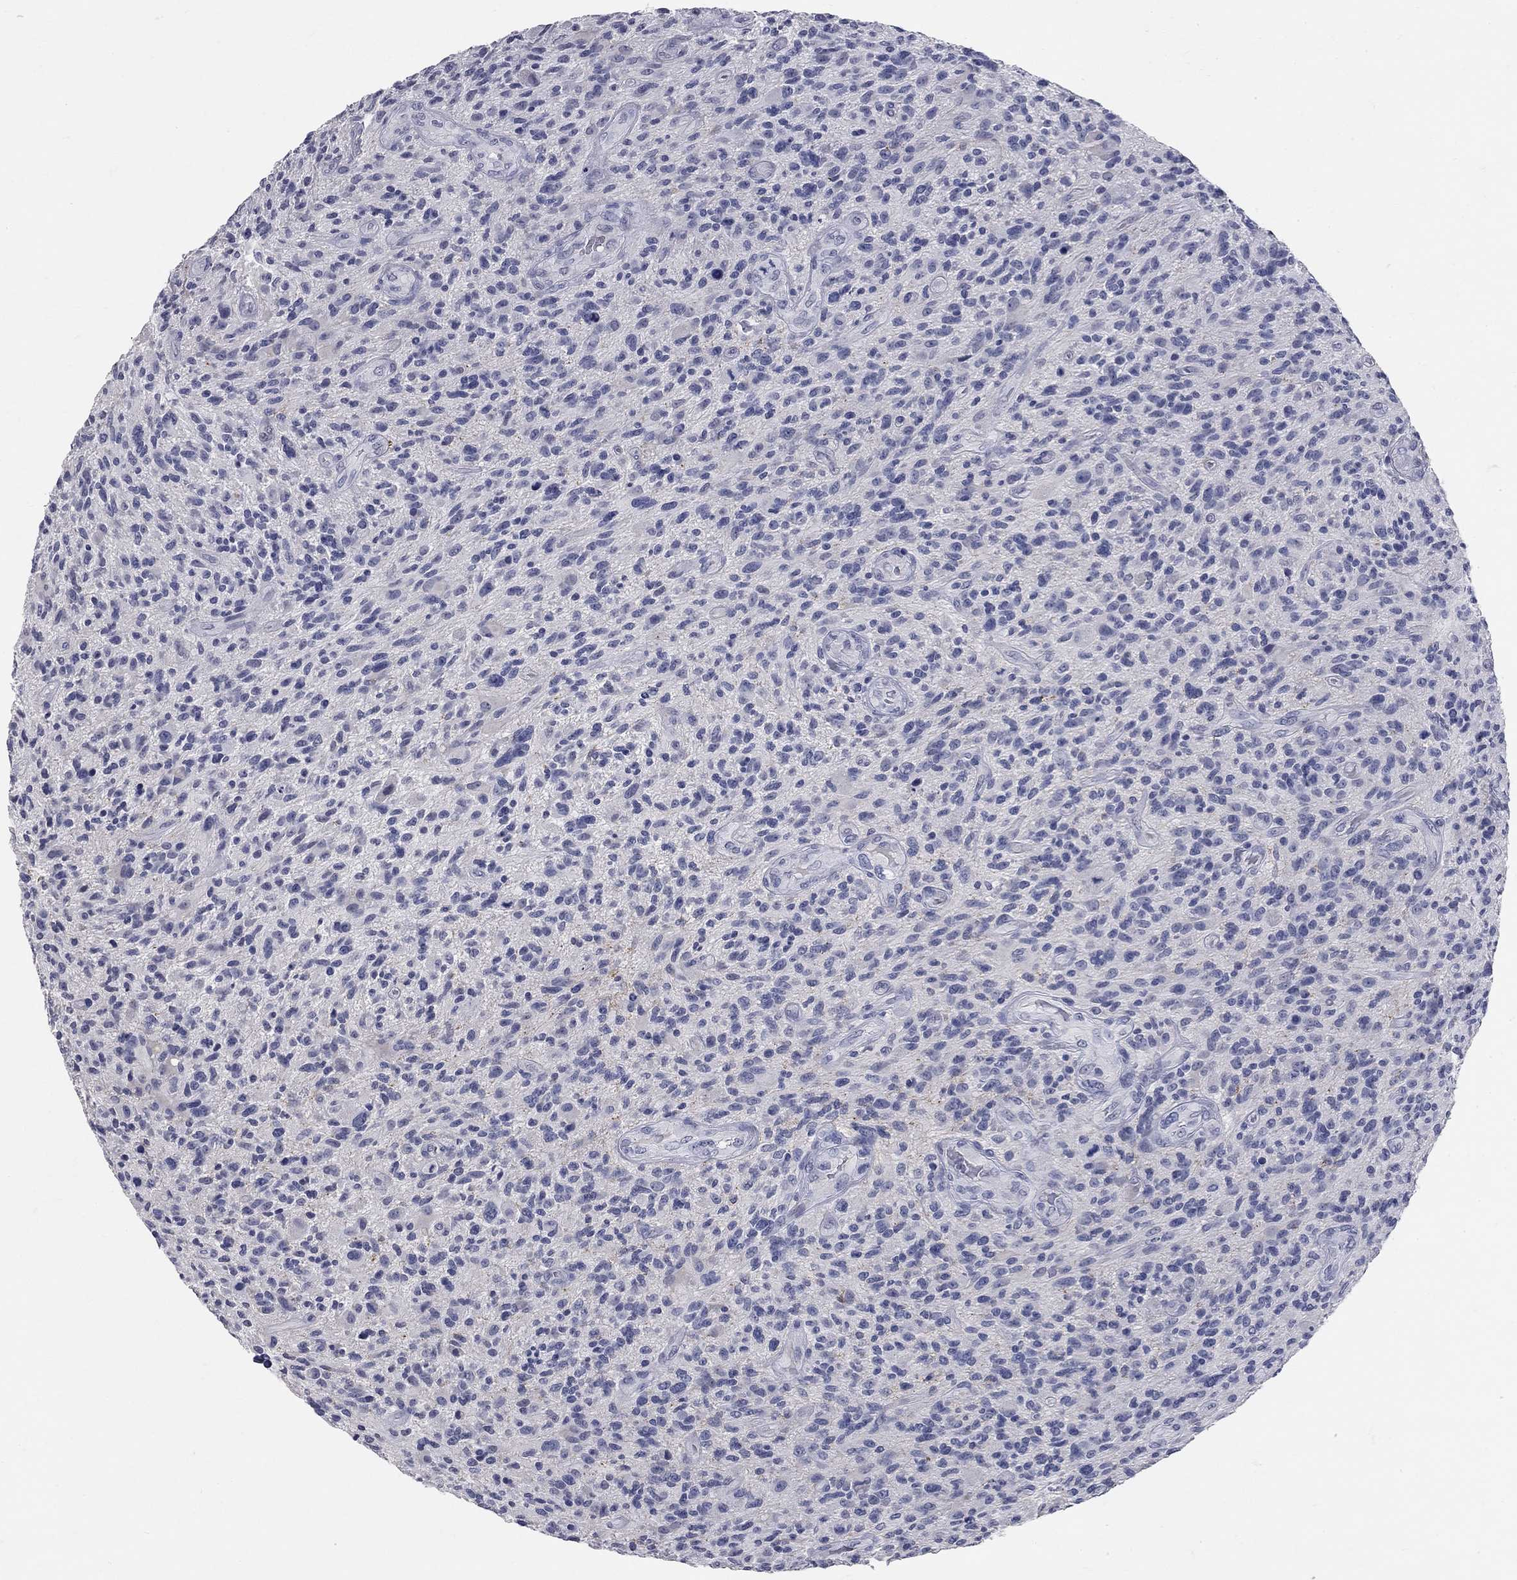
{"staining": {"intensity": "negative", "quantity": "none", "location": "none"}, "tissue": "glioma", "cell_type": "Tumor cells", "image_type": "cancer", "snomed": [{"axis": "morphology", "description": "Glioma, malignant, High grade"}, {"axis": "topography", "description": "Brain"}], "caption": "IHC image of human glioma stained for a protein (brown), which displays no positivity in tumor cells.", "gene": "SYT12", "patient": {"sex": "male", "age": 47}}